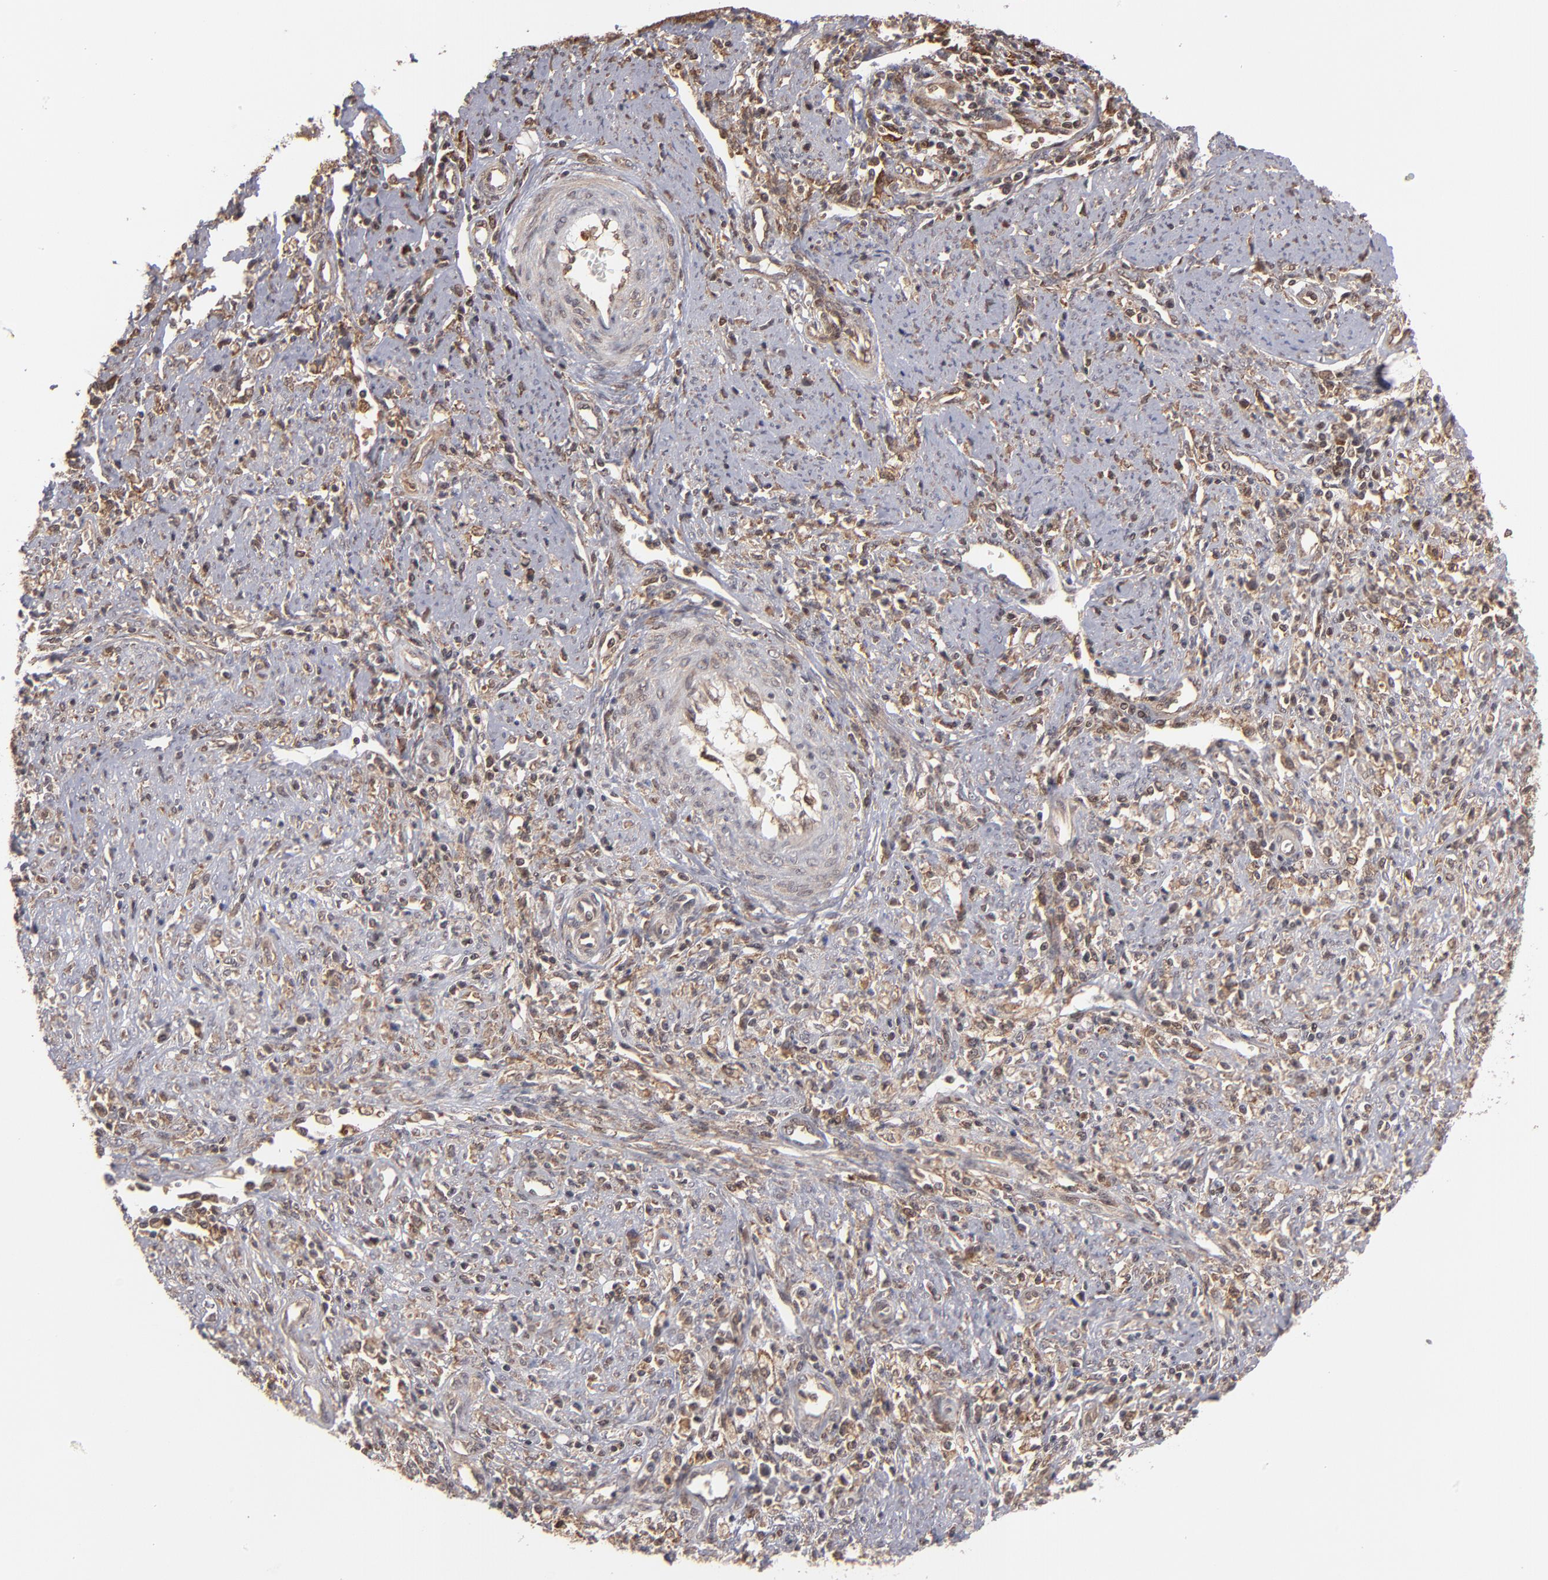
{"staining": {"intensity": "moderate", "quantity": ">75%", "location": "cytoplasmic/membranous,nuclear"}, "tissue": "cervical cancer", "cell_type": "Tumor cells", "image_type": "cancer", "snomed": [{"axis": "morphology", "description": "Adenocarcinoma, NOS"}, {"axis": "topography", "description": "Cervix"}], "caption": "Cervical cancer (adenocarcinoma) stained with DAB immunohistochemistry reveals medium levels of moderate cytoplasmic/membranous and nuclear expression in approximately >75% of tumor cells. The staining was performed using DAB (3,3'-diaminobenzidine) to visualize the protein expression in brown, while the nuclei were stained in blue with hematoxylin (Magnification: 20x).", "gene": "RGS6", "patient": {"sex": "female", "age": 36}}